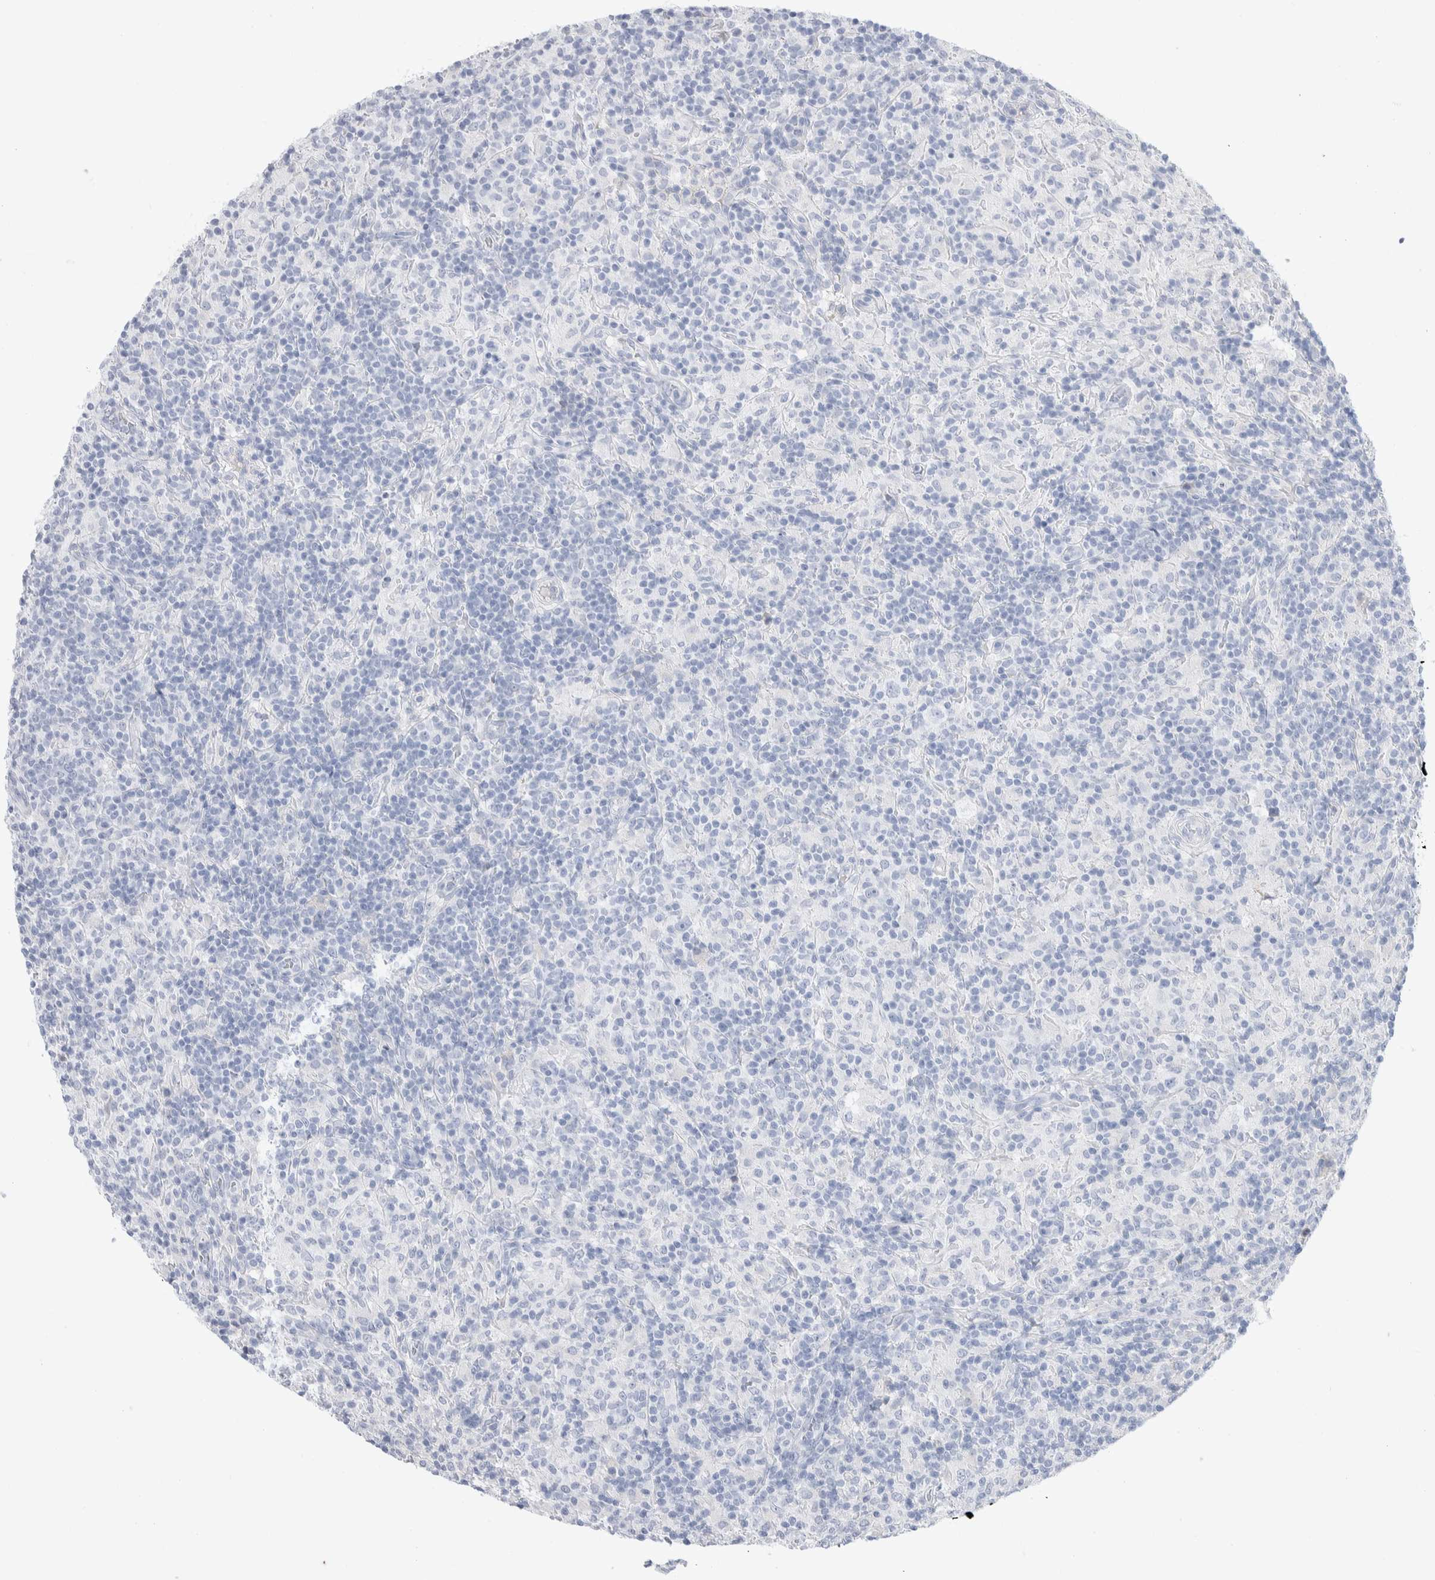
{"staining": {"intensity": "negative", "quantity": "none", "location": "none"}, "tissue": "lymphoma", "cell_type": "Tumor cells", "image_type": "cancer", "snomed": [{"axis": "morphology", "description": "Hodgkin's disease, NOS"}, {"axis": "topography", "description": "Lymph node"}], "caption": "IHC histopathology image of neoplastic tissue: Hodgkin's disease stained with DAB (3,3'-diaminobenzidine) shows no significant protein positivity in tumor cells.", "gene": "GDA", "patient": {"sex": "male", "age": 70}}